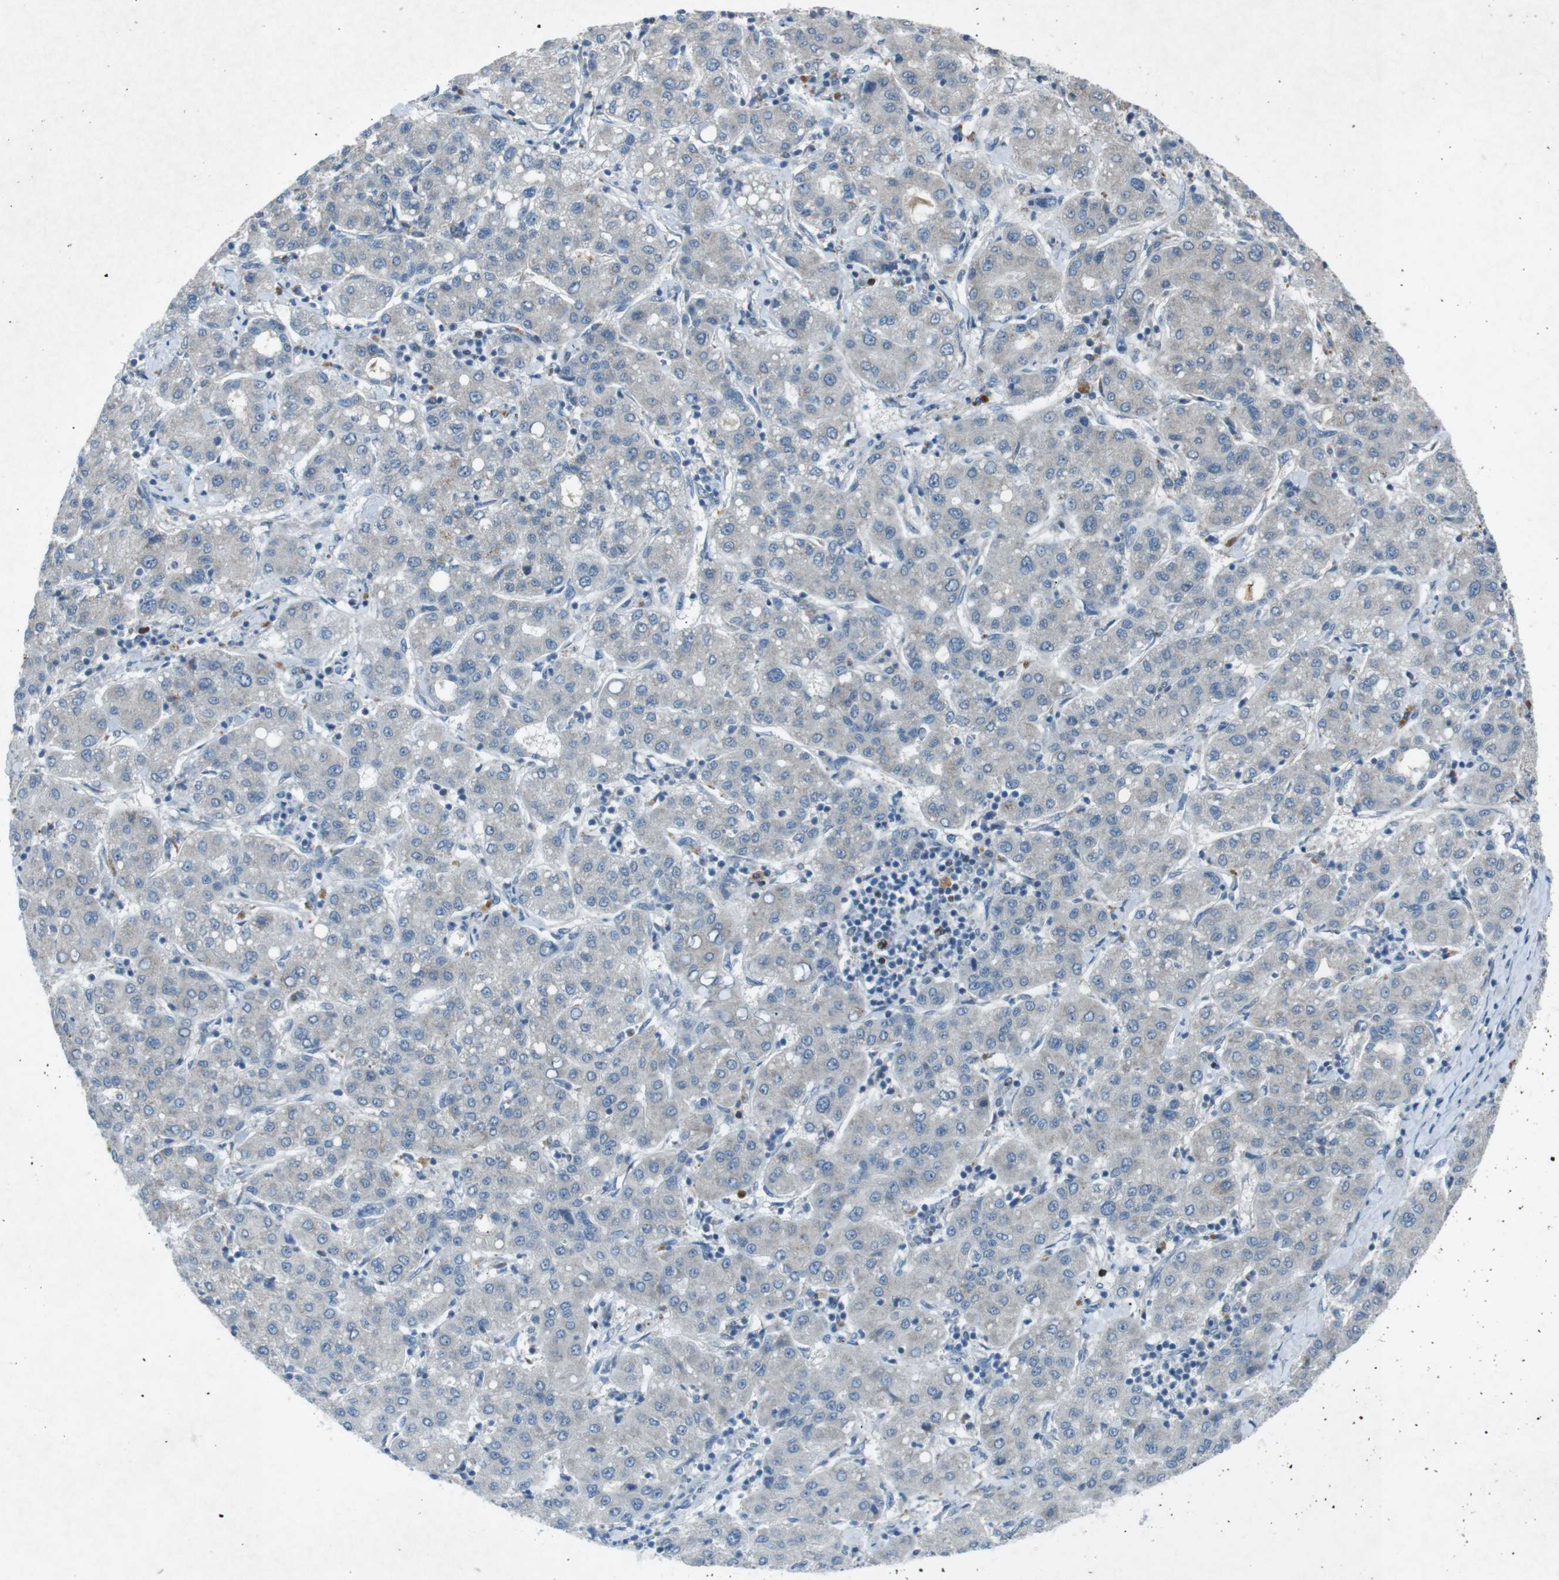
{"staining": {"intensity": "negative", "quantity": "none", "location": "none"}, "tissue": "liver cancer", "cell_type": "Tumor cells", "image_type": "cancer", "snomed": [{"axis": "morphology", "description": "Carcinoma, Hepatocellular, NOS"}, {"axis": "topography", "description": "Liver"}], "caption": "Photomicrograph shows no protein expression in tumor cells of liver hepatocellular carcinoma tissue. Nuclei are stained in blue.", "gene": "FCRLA", "patient": {"sex": "male", "age": 65}}